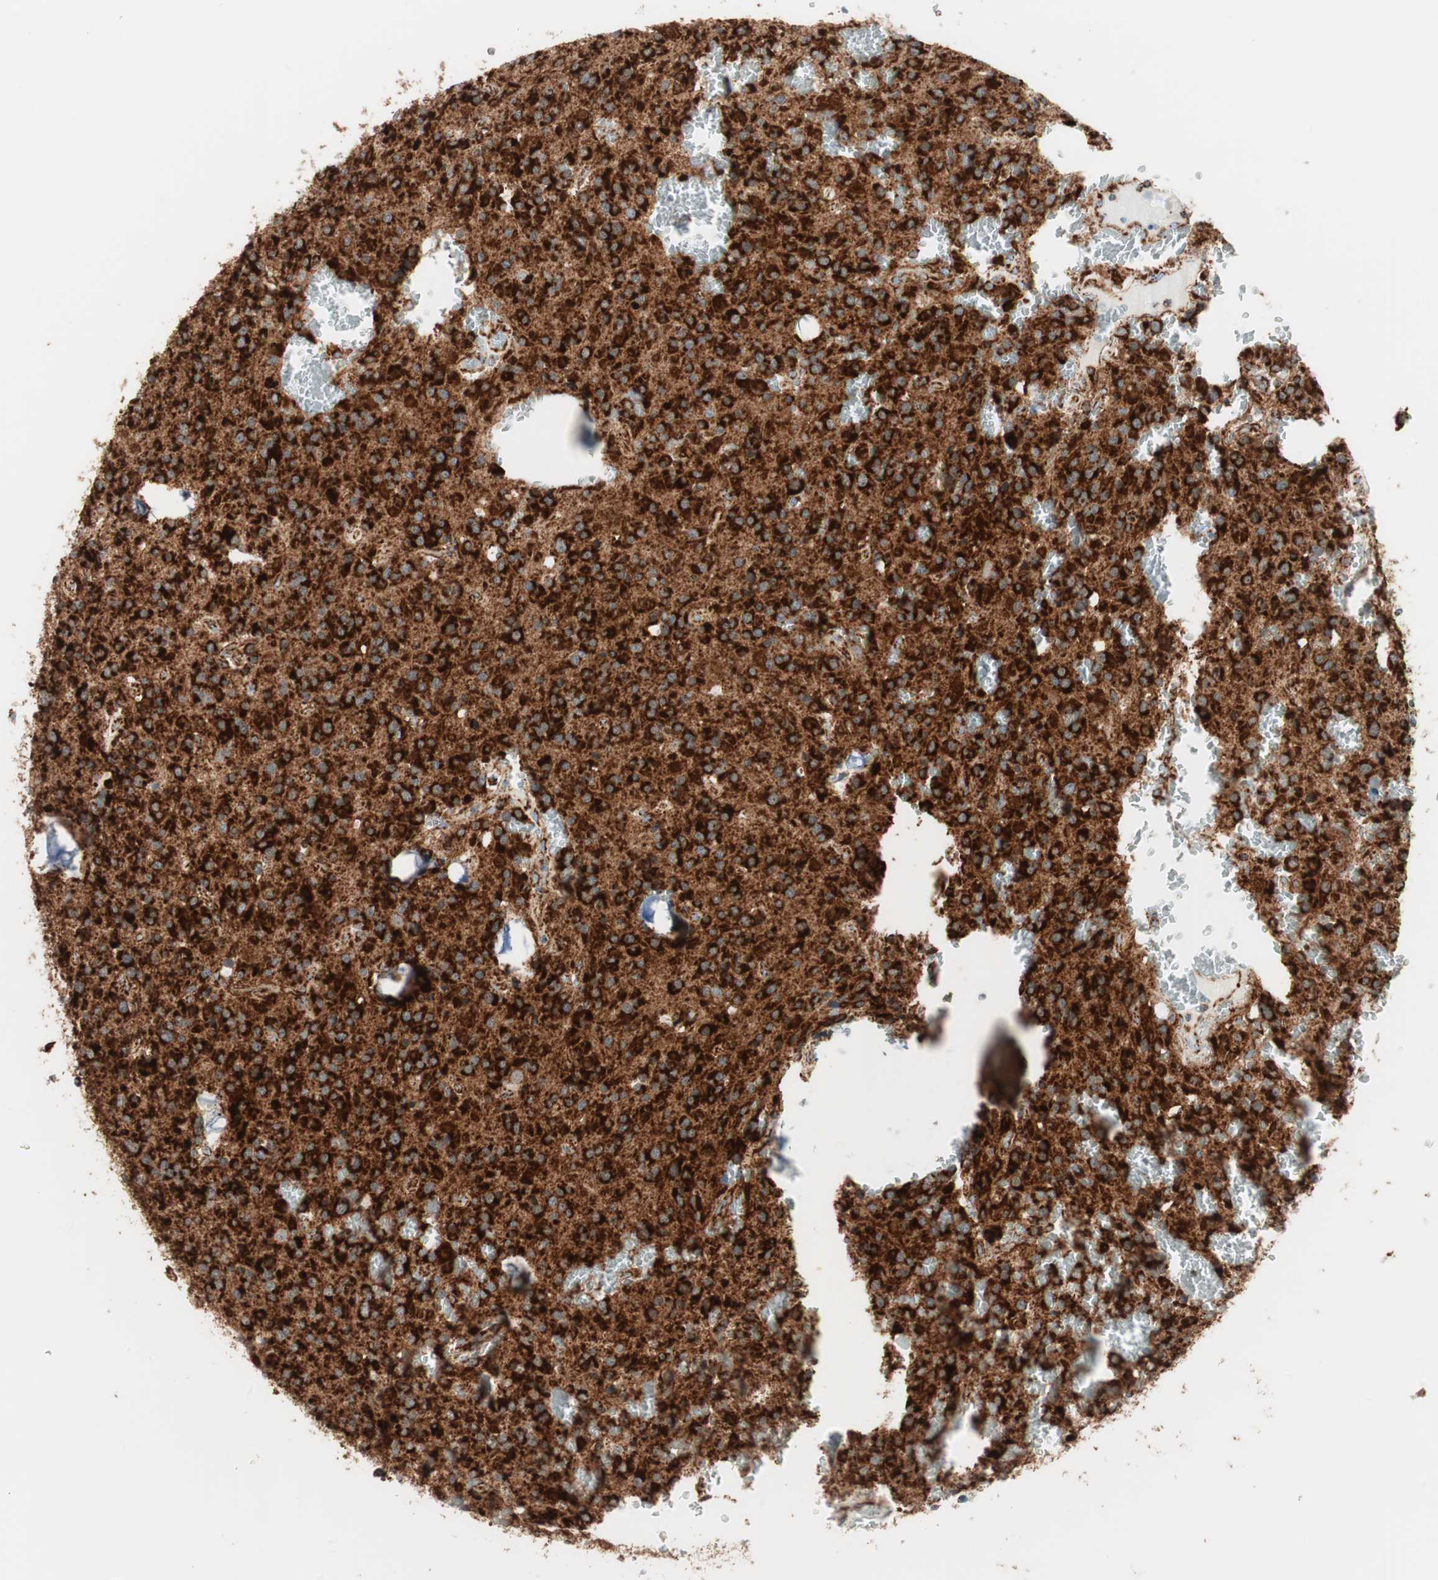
{"staining": {"intensity": "strong", "quantity": ">75%", "location": "cytoplasmic/membranous"}, "tissue": "glioma", "cell_type": "Tumor cells", "image_type": "cancer", "snomed": [{"axis": "morphology", "description": "Glioma, malignant, Low grade"}, {"axis": "topography", "description": "Brain"}], "caption": "Immunohistochemical staining of malignant glioma (low-grade) reveals high levels of strong cytoplasmic/membranous expression in approximately >75% of tumor cells.", "gene": "TOMM20", "patient": {"sex": "male", "age": 58}}